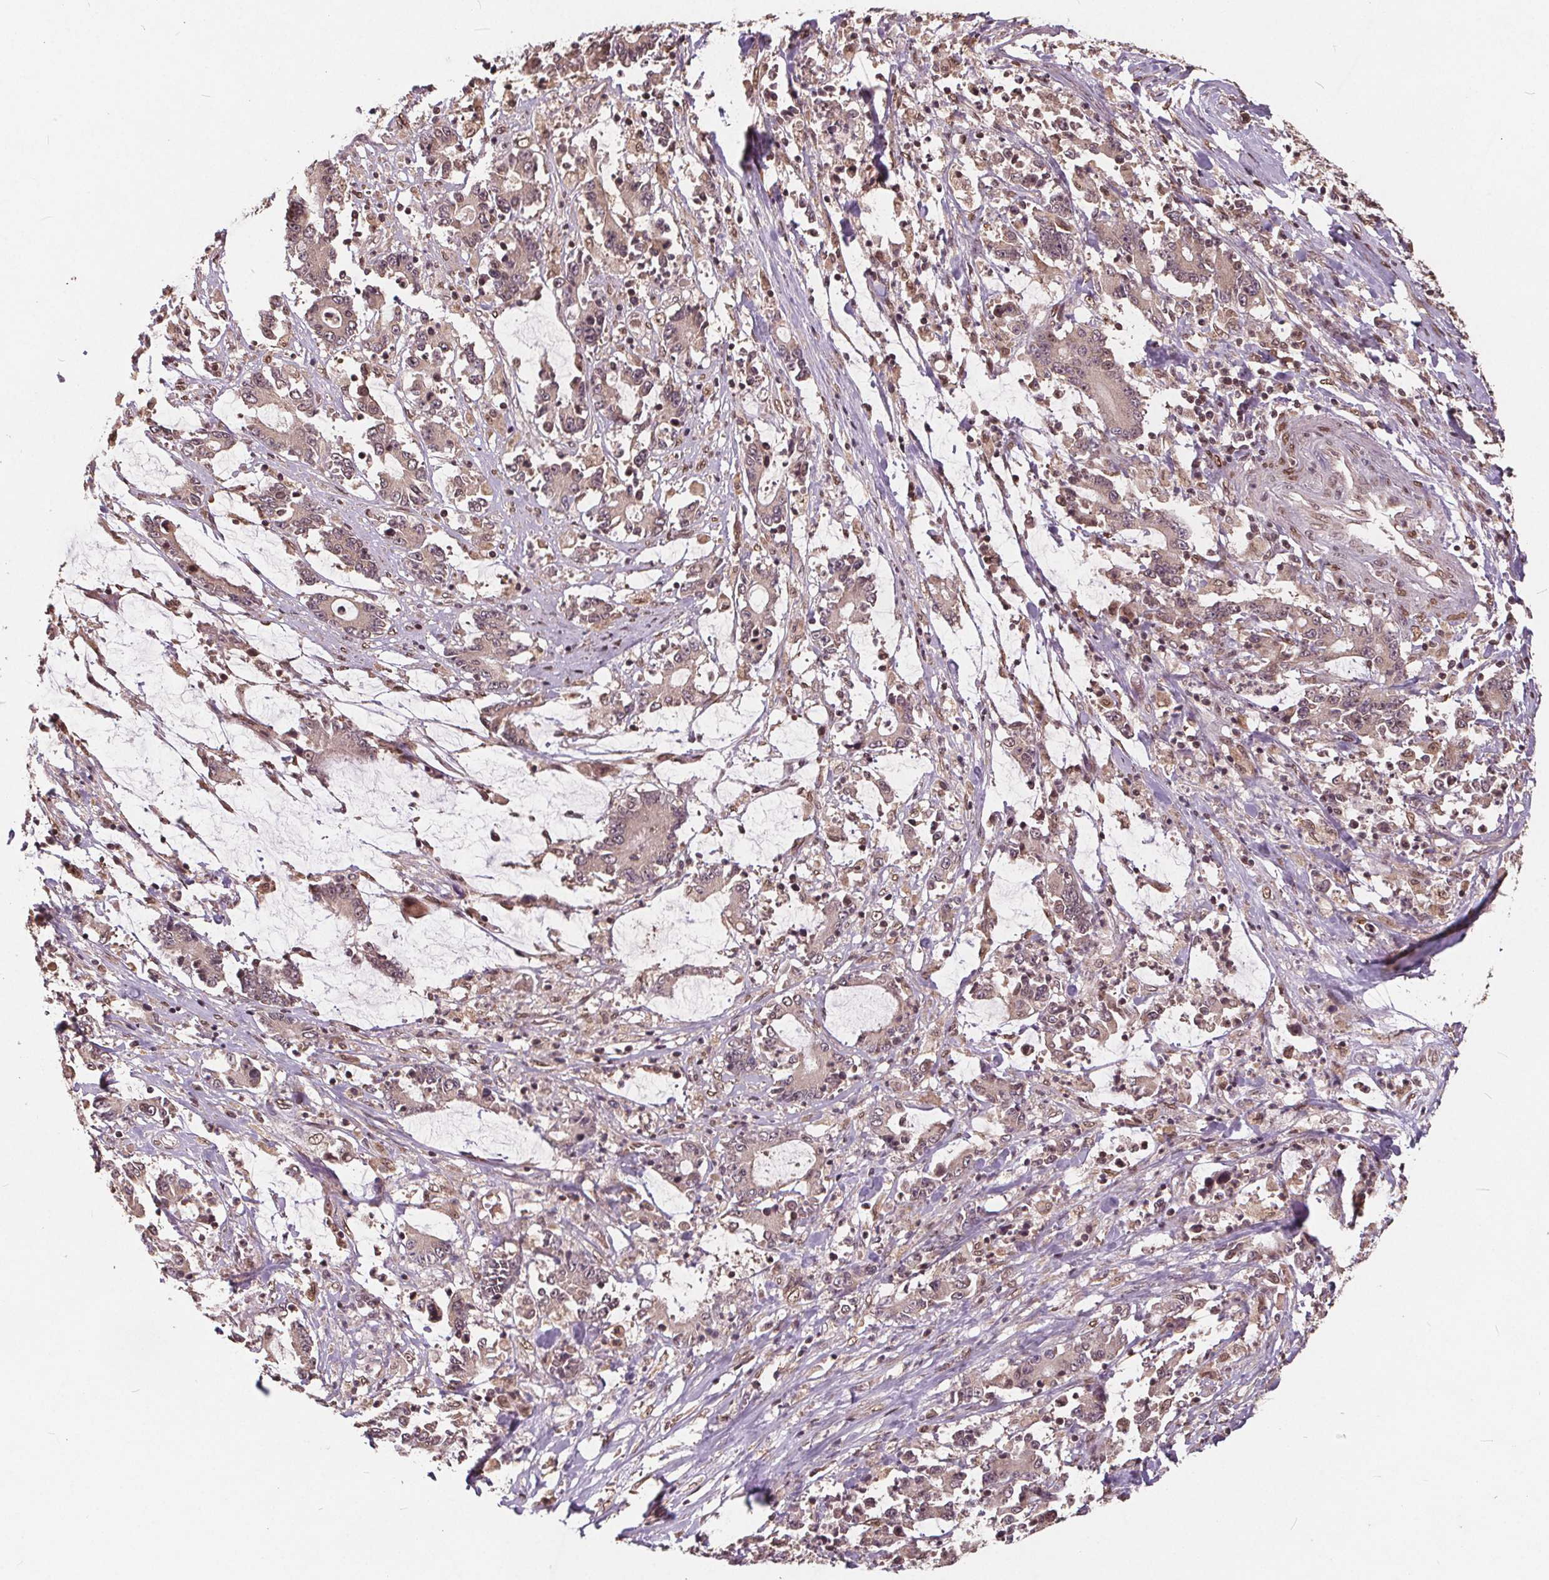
{"staining": {"intensity": "moderate", "quantity": "<25%", "location": "nuclear"}, "tissue": "stomach cancer", "cell_type": "Tumor cells", "image_type": "cancer", "snomed": [{"axis": "morphology", "description": "Adenocarcinoma, NOS"}, {"axis": "topography", "description": "Stomach, upper"}], "caption": "Protein expression analysis of human adenocarcinoma (stomach) reveals moderate nuclear expression in approximately <25% of tumor cells.", "gene": "HIF1AN", "patient": {"sex": "male", "age": 68}}